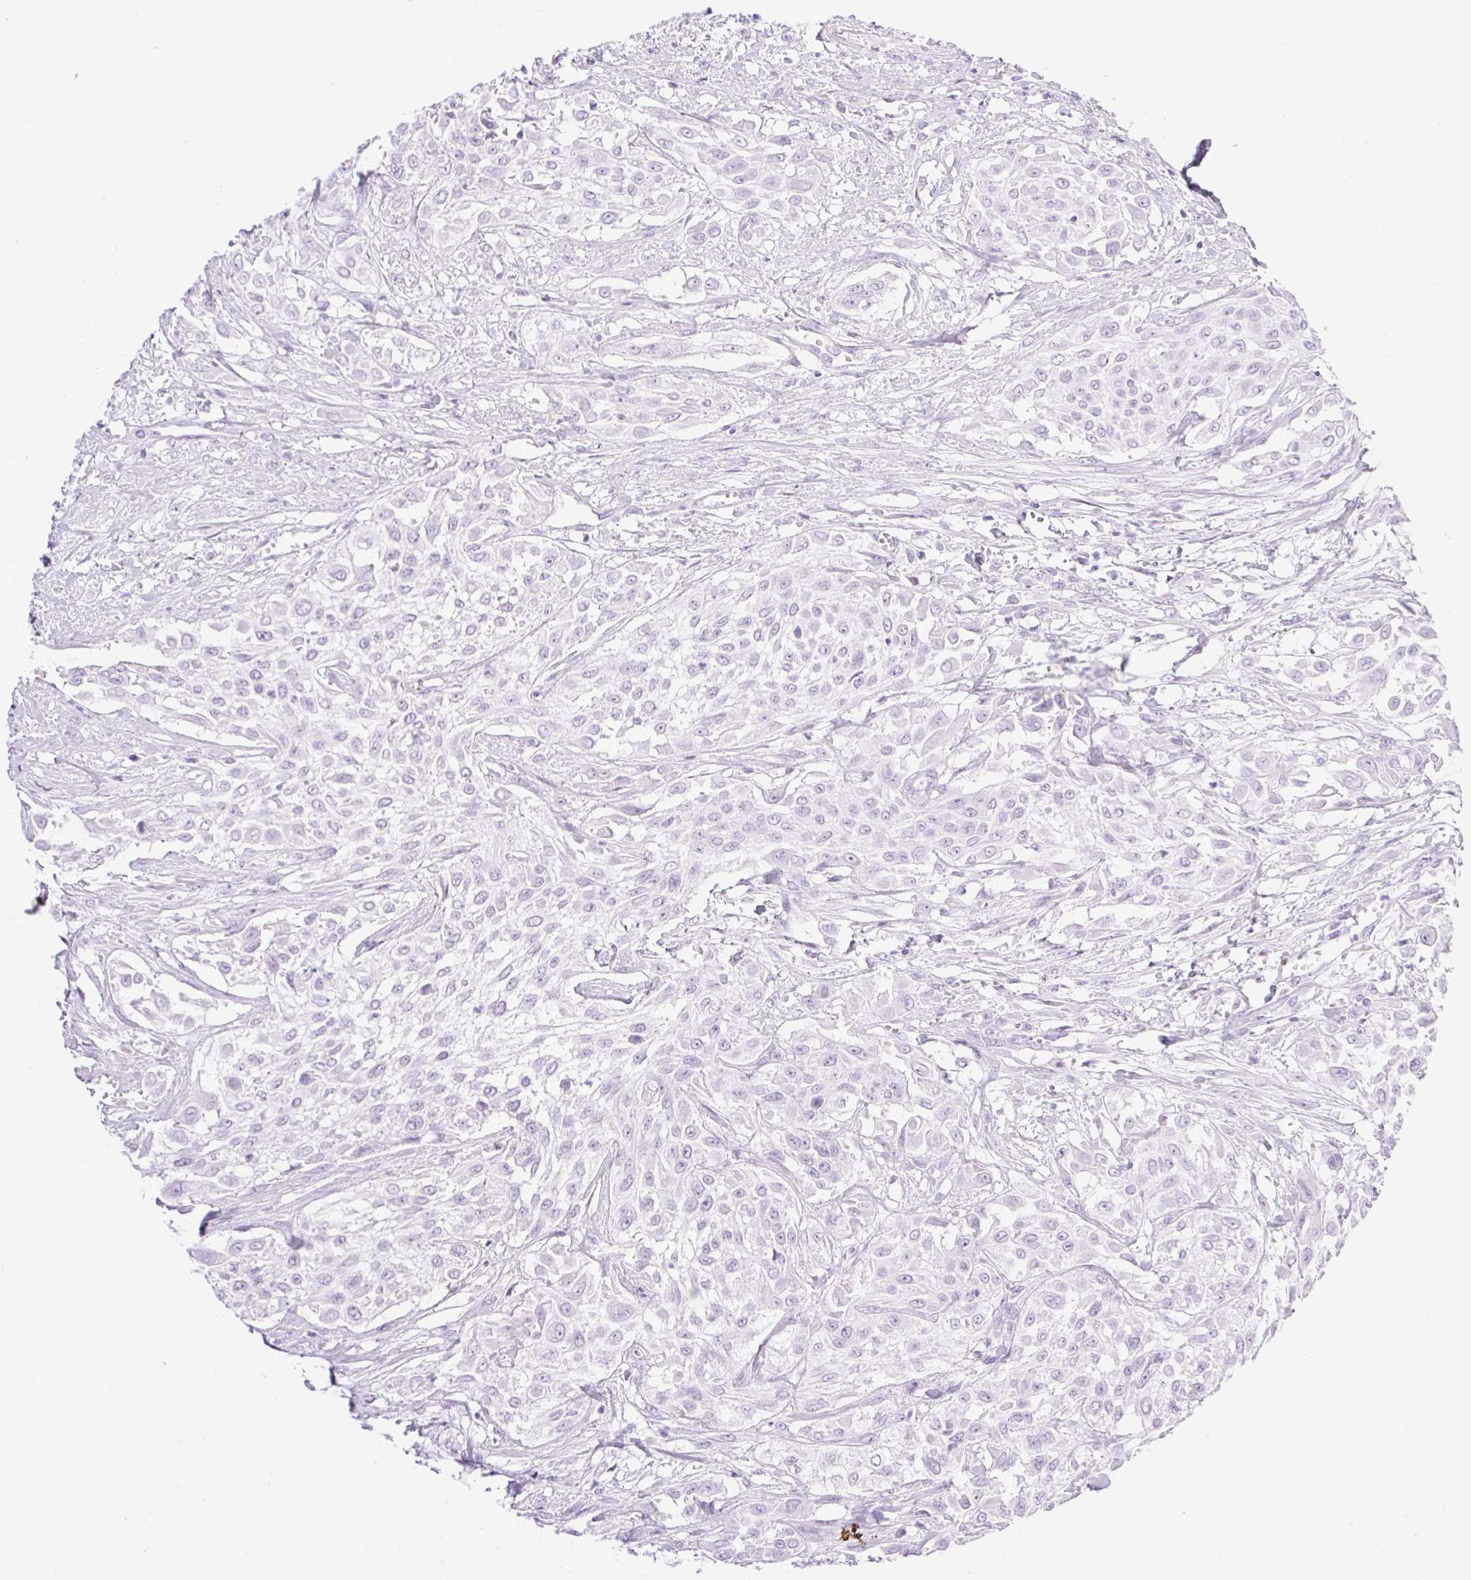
{"staining": {"intensity": "negative", "quantity": "none", "location": "none"}, "tissue": "urothelial cancer", "cell_type": "Tumor cells", "image_type": "cancer", "snomed": [{"axis": "morphology", "description": "Urothelial carcinoma, High grade"}, {"axis": "topography", "description": "Urinary bladder"}], "caption": "Immunohistochemical staining of urothelial cancer displays no significant staining in tumor cells.", "gene": "SPRR4", "patient": {"sex": "male", "age": 57}}